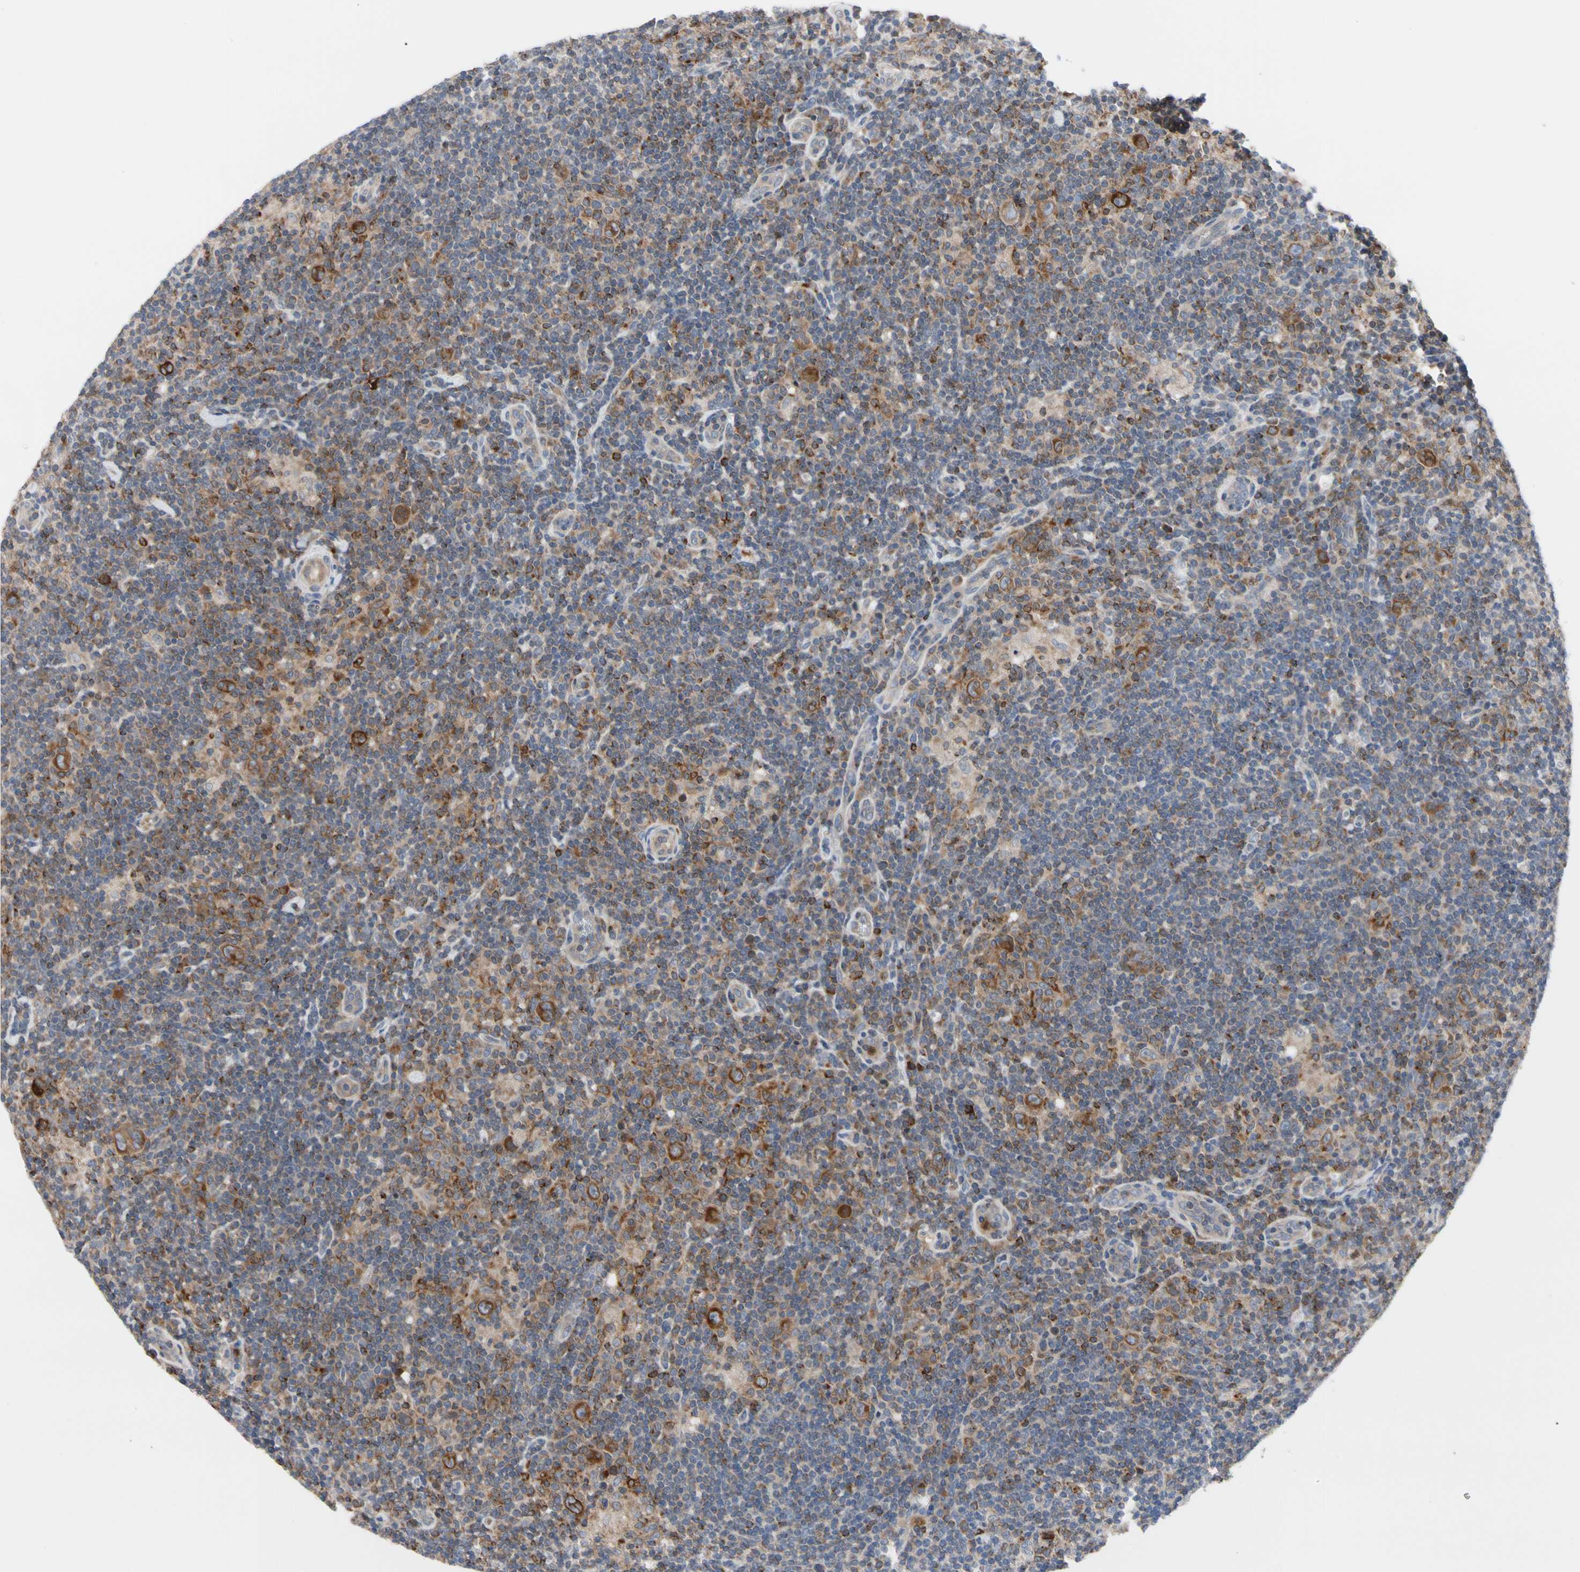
{"staining": {"intensity": "moderate", "quantity": ">75%", "location": "cytoplasmic/membranous"}, "tissue": "lymphoma", "cell_type": "Tumor cells", "image_type": "cancer", "snomed": [{"axis": "morphology", "description": "Hodgkin's disease, NOS"}, {"axis": "topography", "description": "Lymph node"}], "caption": "Lymphoma was stained to show a protein in brown. There is medium levels of moderate cytoplasmic/membranous positivity in about >75% of tumor cells. Using DAB (brown) and hematoxylin (blue) stains, captured at high magnification using brightfield microscopy.", "gene": "MCL1", "patient": {"sex": "female", "age": 57}}